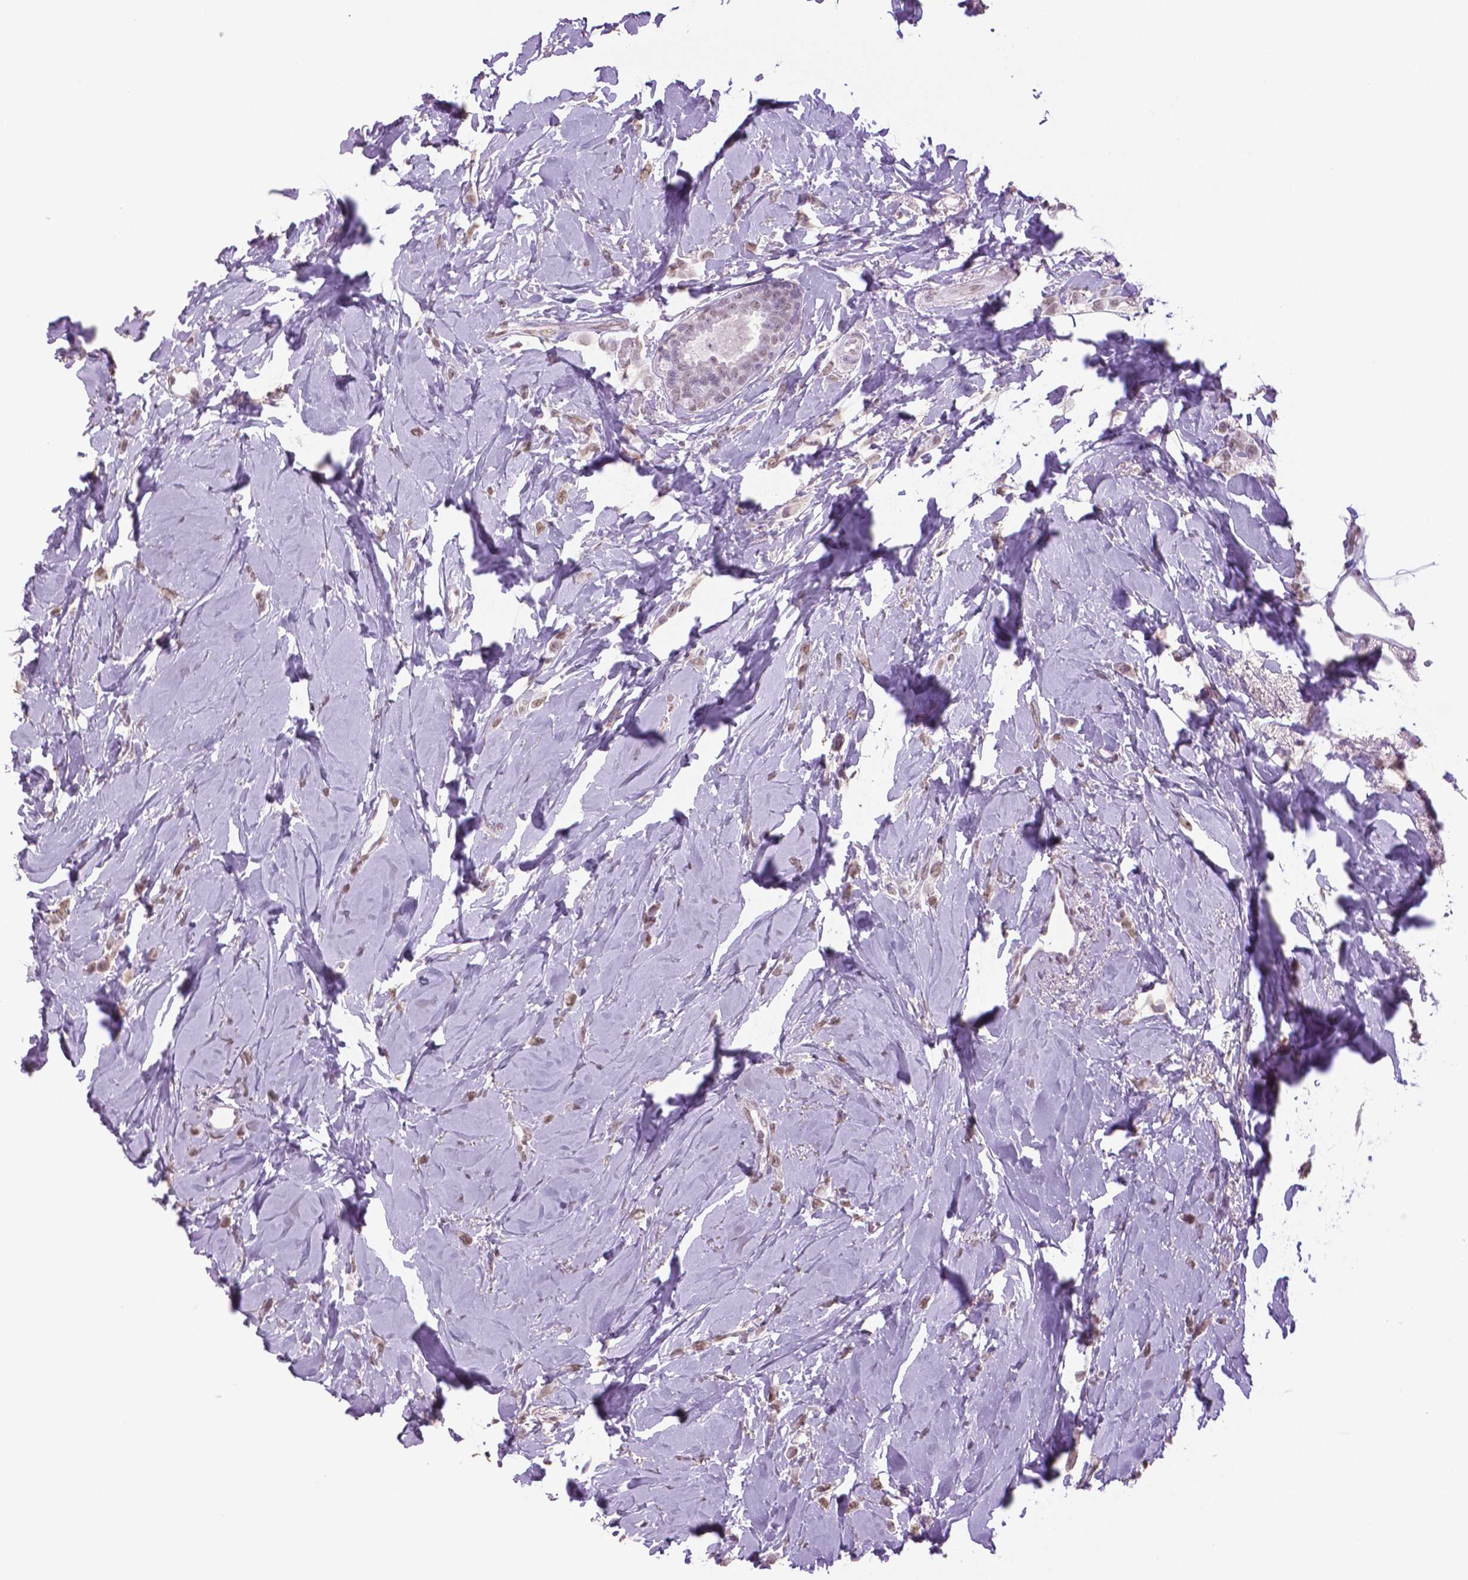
{"staining": {"intensity": "weak", "quantity": "25%-75%", "location": "nuclear"}, "tissue": "breast cancer", "cell_type": "Tumor cells", "image_type": "cancer", "snomed": [{"axis": "morphology", "description": "Lobular carcinoma"}, {"axis": "topography", "description": "Breast"}], "caption": "Immunohistochemical staining of human breast cancer (lobular carcinoma) exhibits low levels of weak nuclear expression in approximately 25%-75% of tumor cells. The protein is stained brown, and the nuclei are stained in blue (DAB (3,3'-diaminobenzidine) IHC with brightfield microscopy, high magnification).", "gene": "IGF2BP1", "patient": {"sex": "female", "age": 66}}